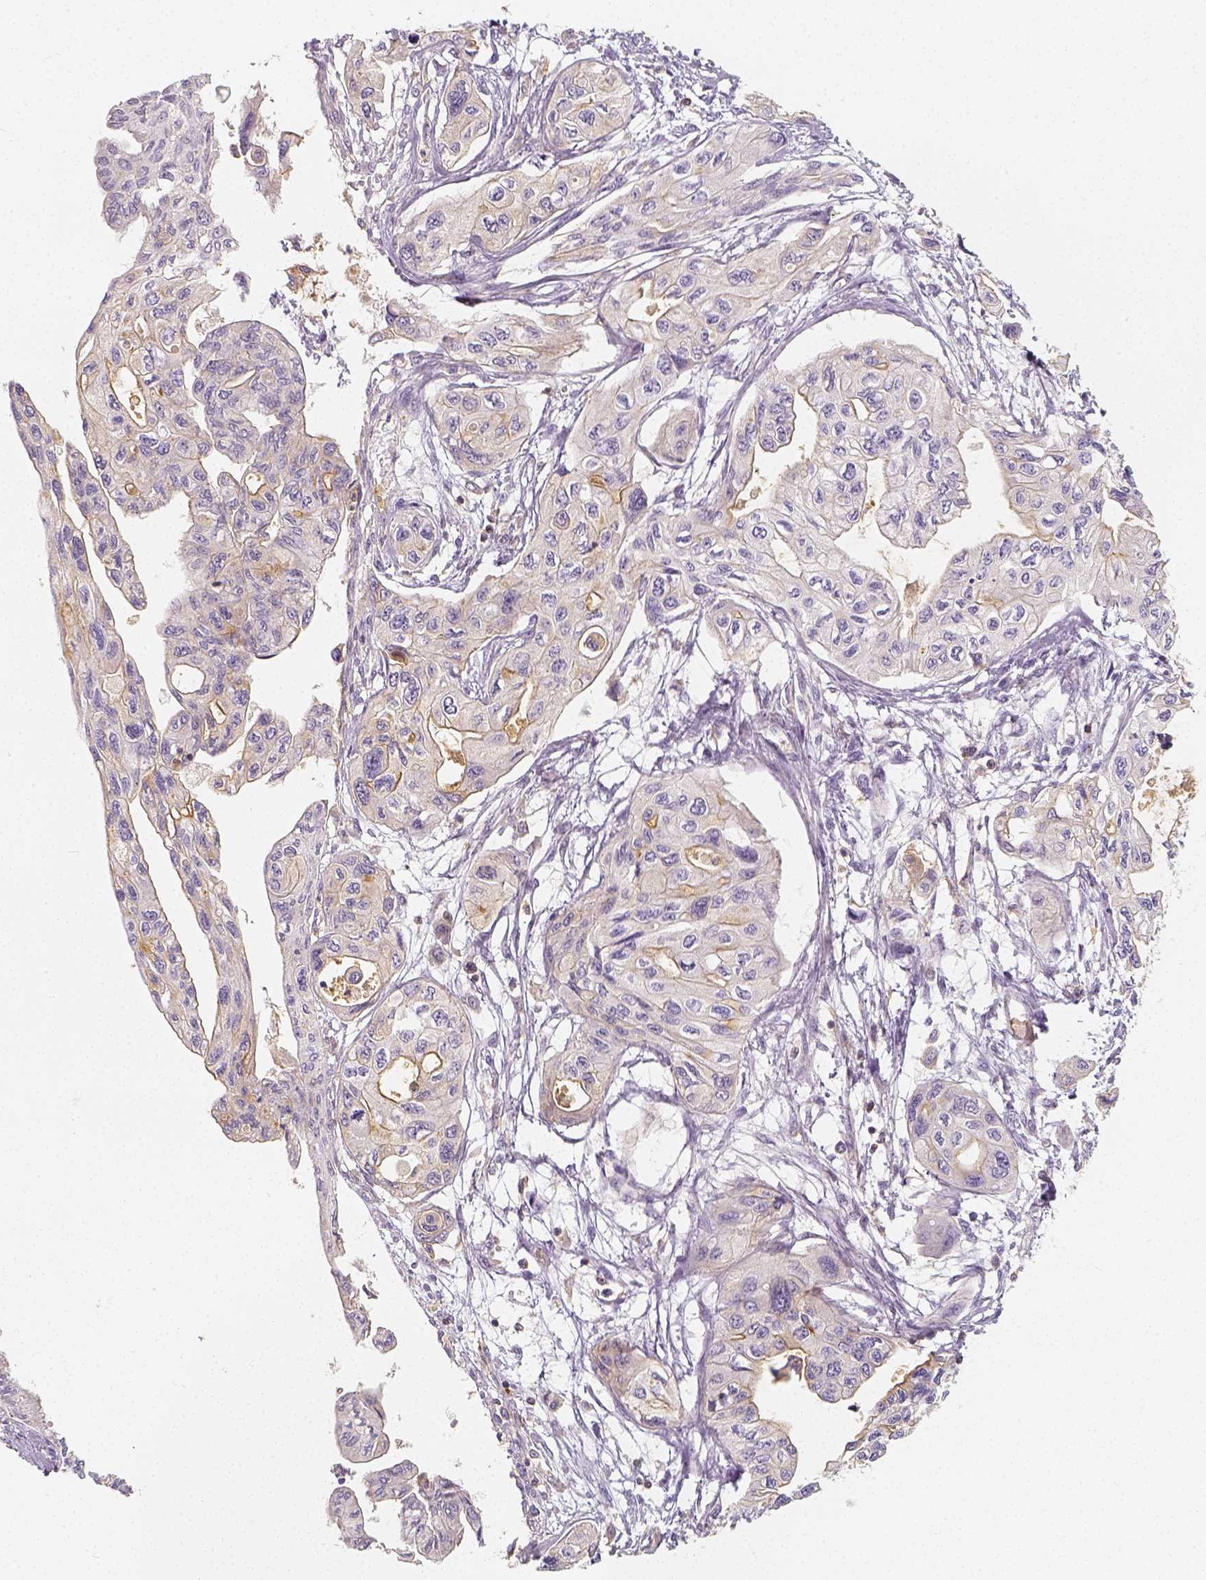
{"staining": {"intensity": "moderate", "quantity": "<25%", "location": "cytoplasmic/membranous"}, "tissue": "pancreatic cancer", "cell_type": "Tumor cells", "image_type": "cancer", "snomed": [{"axis": "morphology", "description": "Adenocarcinoma, NOS"}, {"axis": "topography", "description": "Pancreas"}], "caption": "Brown immunohistochemical staining in human adenocarcinoma (pancreatic) demonstrates moderate cytoplasmic/membranous staining in approximately <25% of tumor cells.", "gene": "PTPRJ", "patient": {"sex": "female", "age": 76}}